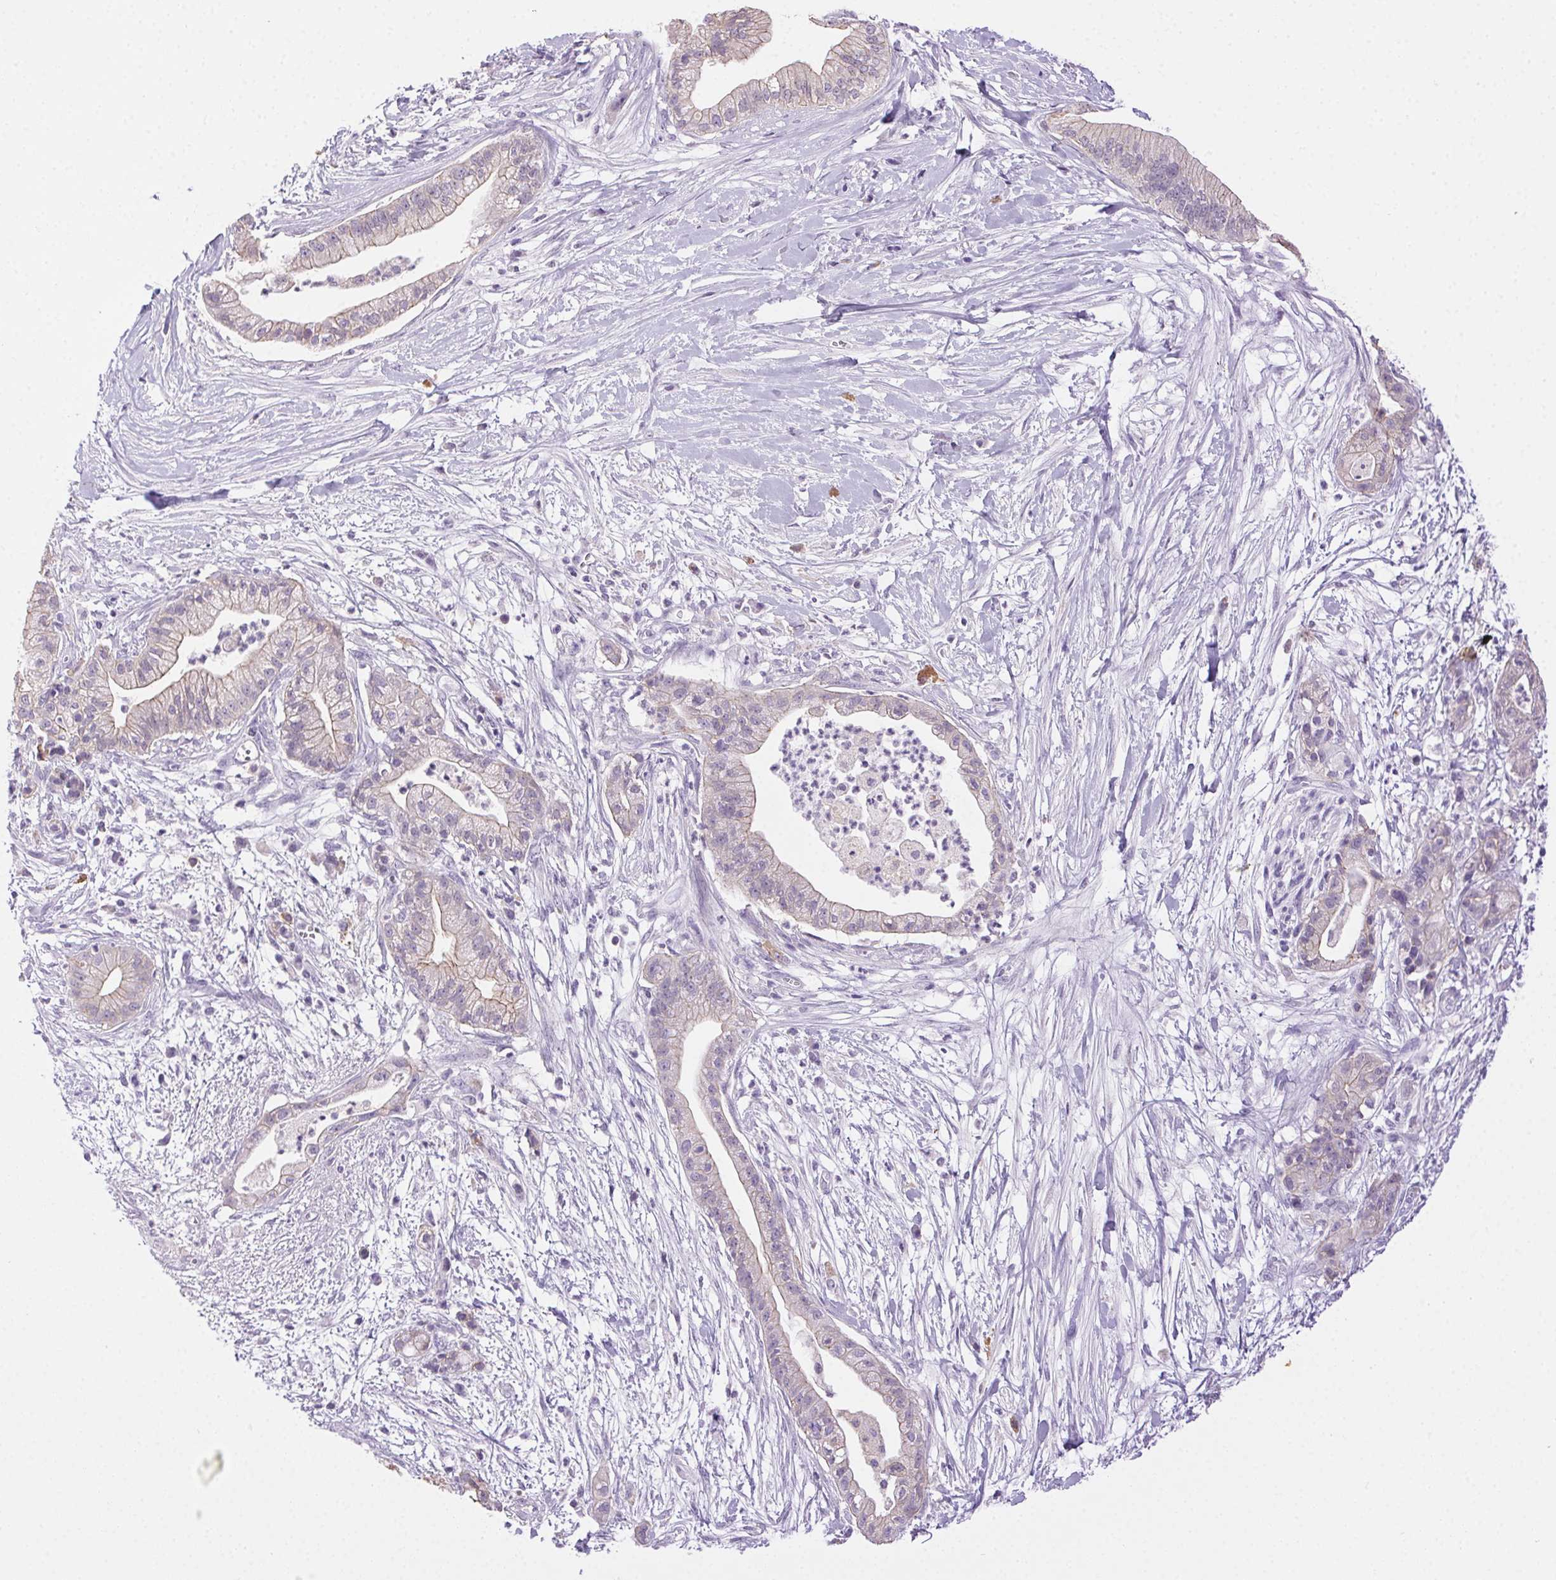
{"staining": {"intensity": "weak", "quantity": "<25%", "location": "cytoplasmic/membranous"}, "tissue": "pancreatic cancer", "cell_type": "Tumor cells", "image_type": "cancer", "snomed": [{"axis": "morphology", "description": "Normal tissue, NOS"}, {"axis": "morphology", "description": "Adenocarcinoma, NOS"}, {"axis": "topography", "description": "Lymph node"}, {"axis": "topography", "description": "Pancreas"}], "caption": "The histopathology image reveals no significant expression in tumor cells of pancreatic adenocarcinoma.", "gene": "CLDN10", "patient": {"sex": "female", "age": 58}}